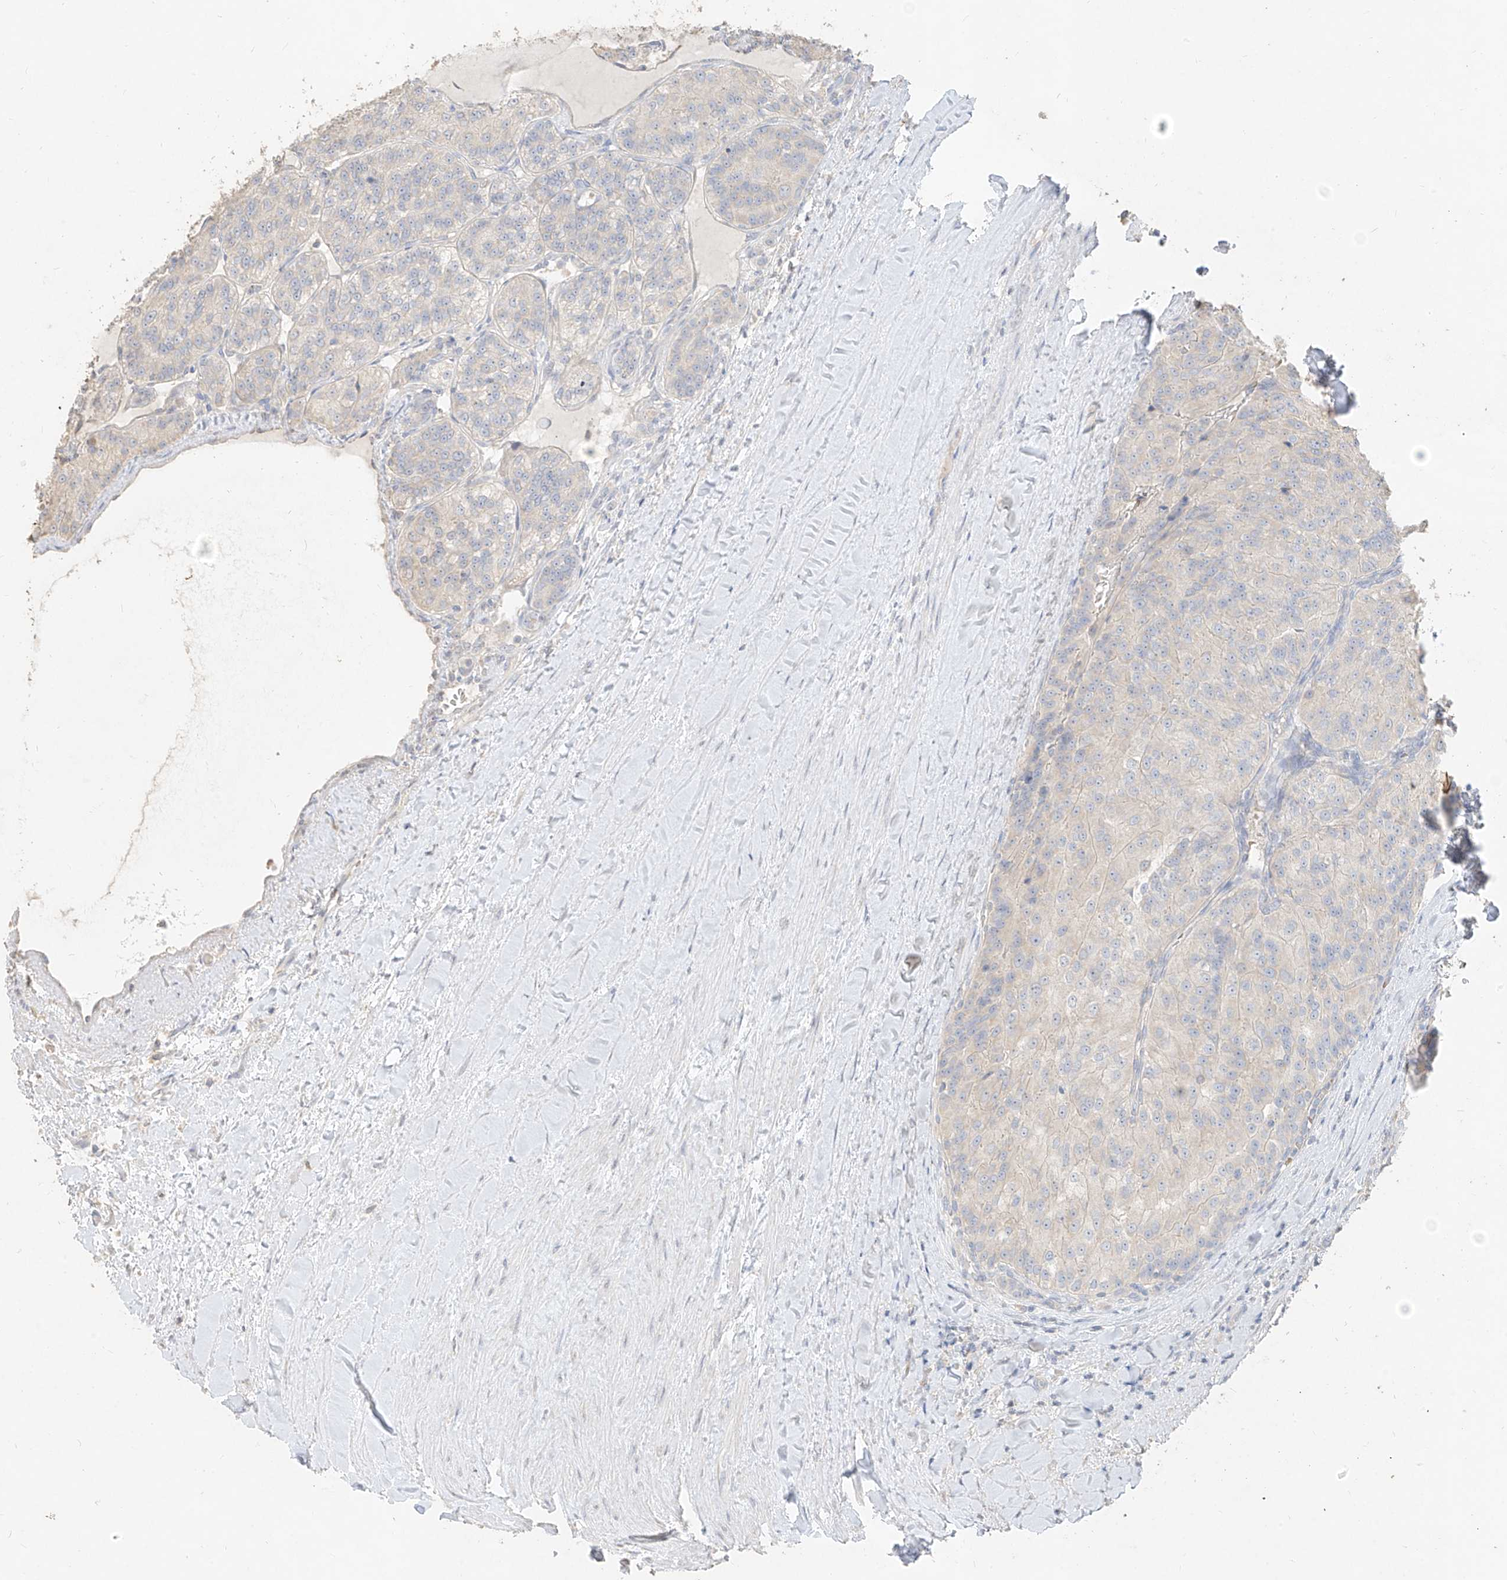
{"staining": {"intensity": "negative", "quantity": "none", "location": "none"}, "tissue": "renal cancer", "cell_type": "Tumor cells", "image_type": "cancer", "snomed": [{"axis": "morphology", "description": "Adenocarcinoma, NOS"}, {"axis": "topography", "description": "Kidney"}], "caption": "The immunohistochemistry (IHC) image has no significant positivity in tumor cells of renal cancer tissue.", "gene": "ZZEF1", "patient": {"sex": "female", "age": 63}}